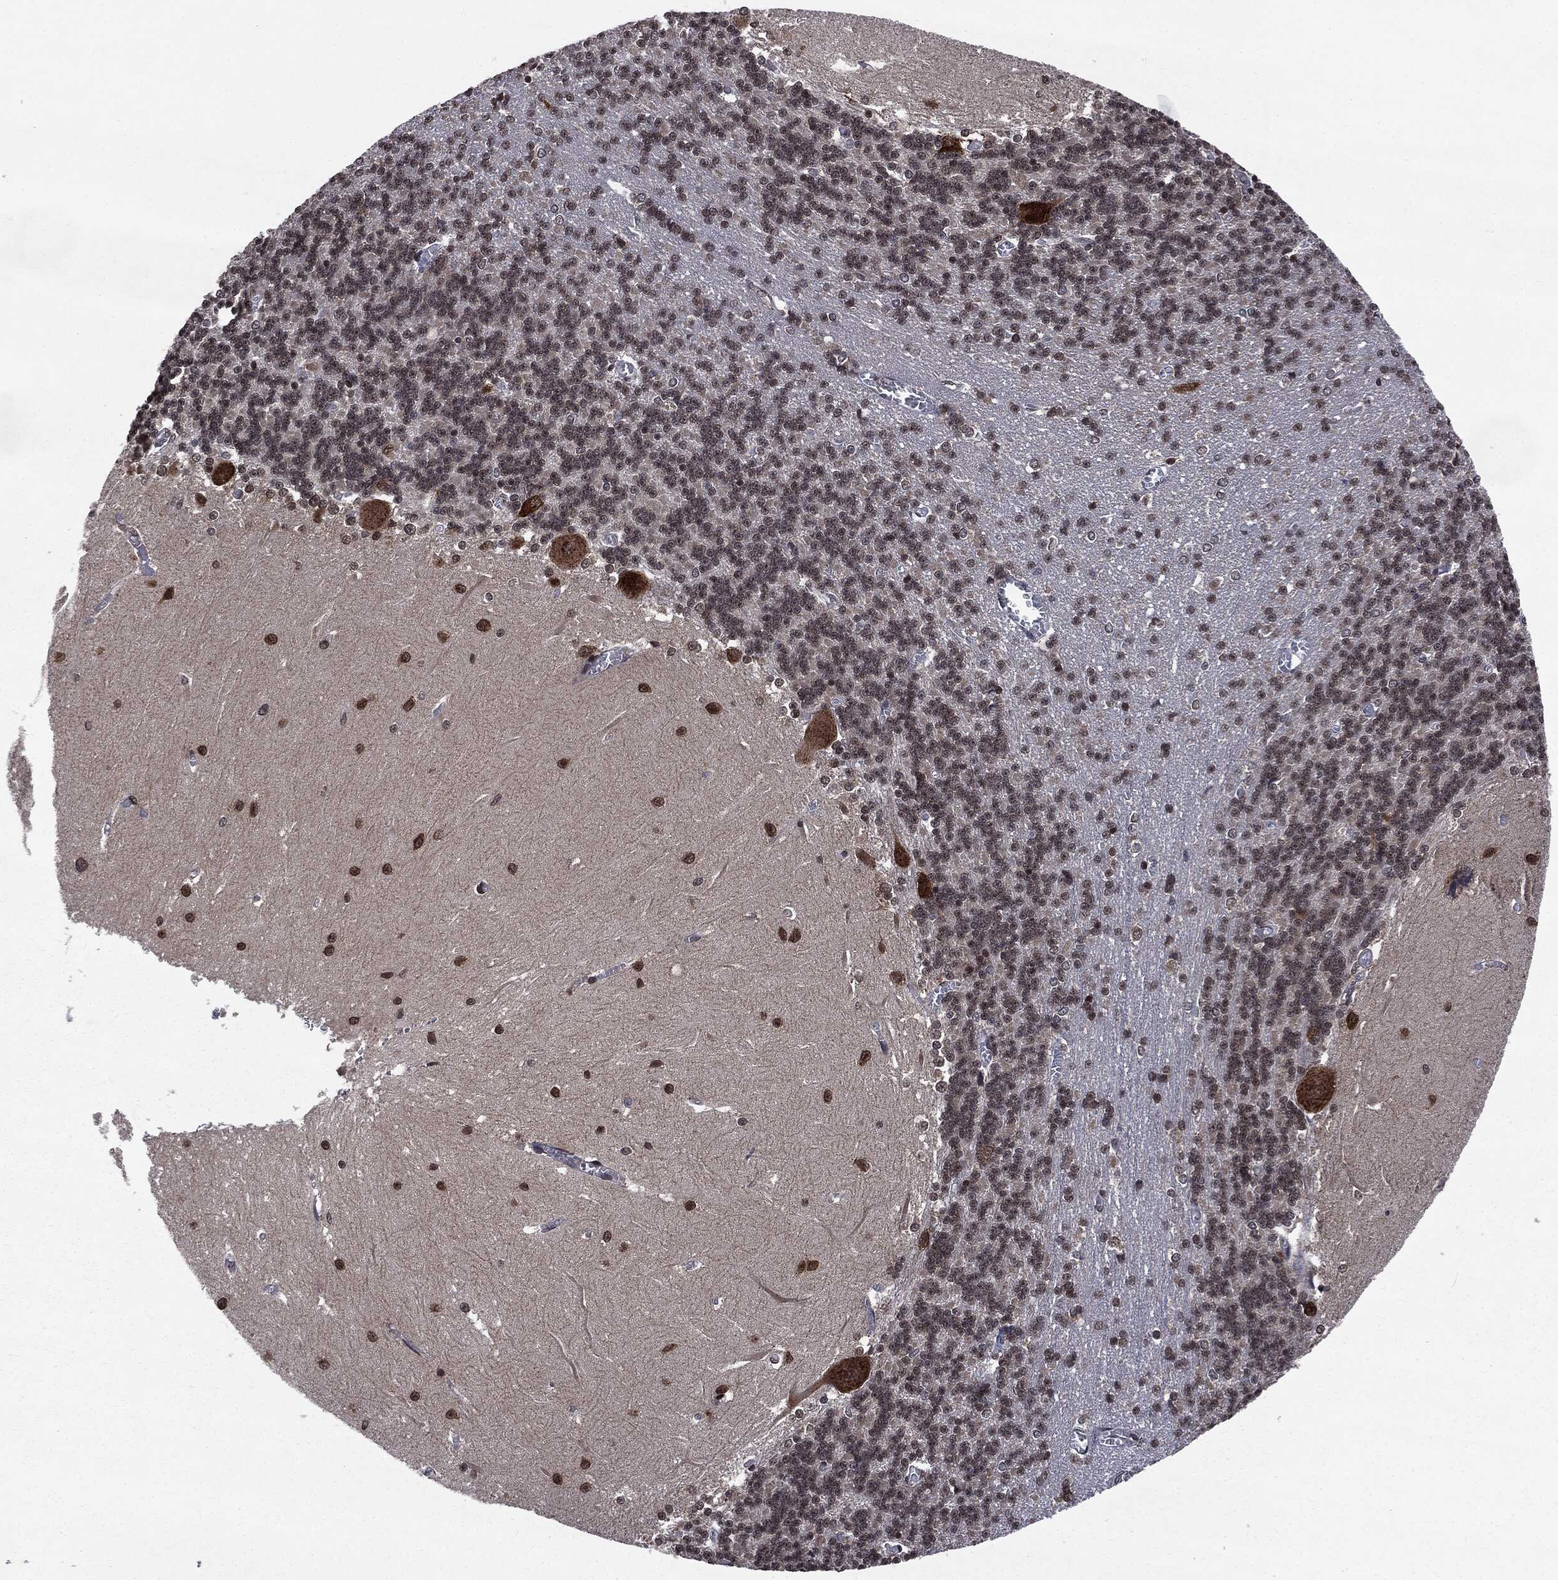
{"staining": {"intensity": "negative", "quantity": "none", "location": "none"}, "tissue": "cerebellum", "cell_type": "Cells in granular layer", "image_type": "normal", "snomed": [{"axis": "morphology", "description": "Normal tissue, NOS"}, {"axis": "topography", "description": "Cerebellum"}], "caption": "Photomicrograph shows no protein positivity in cells in granular layer of unremarkable cerebellum. The staining is performed using DAB (3,3'-diaminobenzidine) brown chromogen with nuclei counter-stained in using hematoxylin.", "gene": "STAU2", "patient": {"sex": "male", "age": 37}}